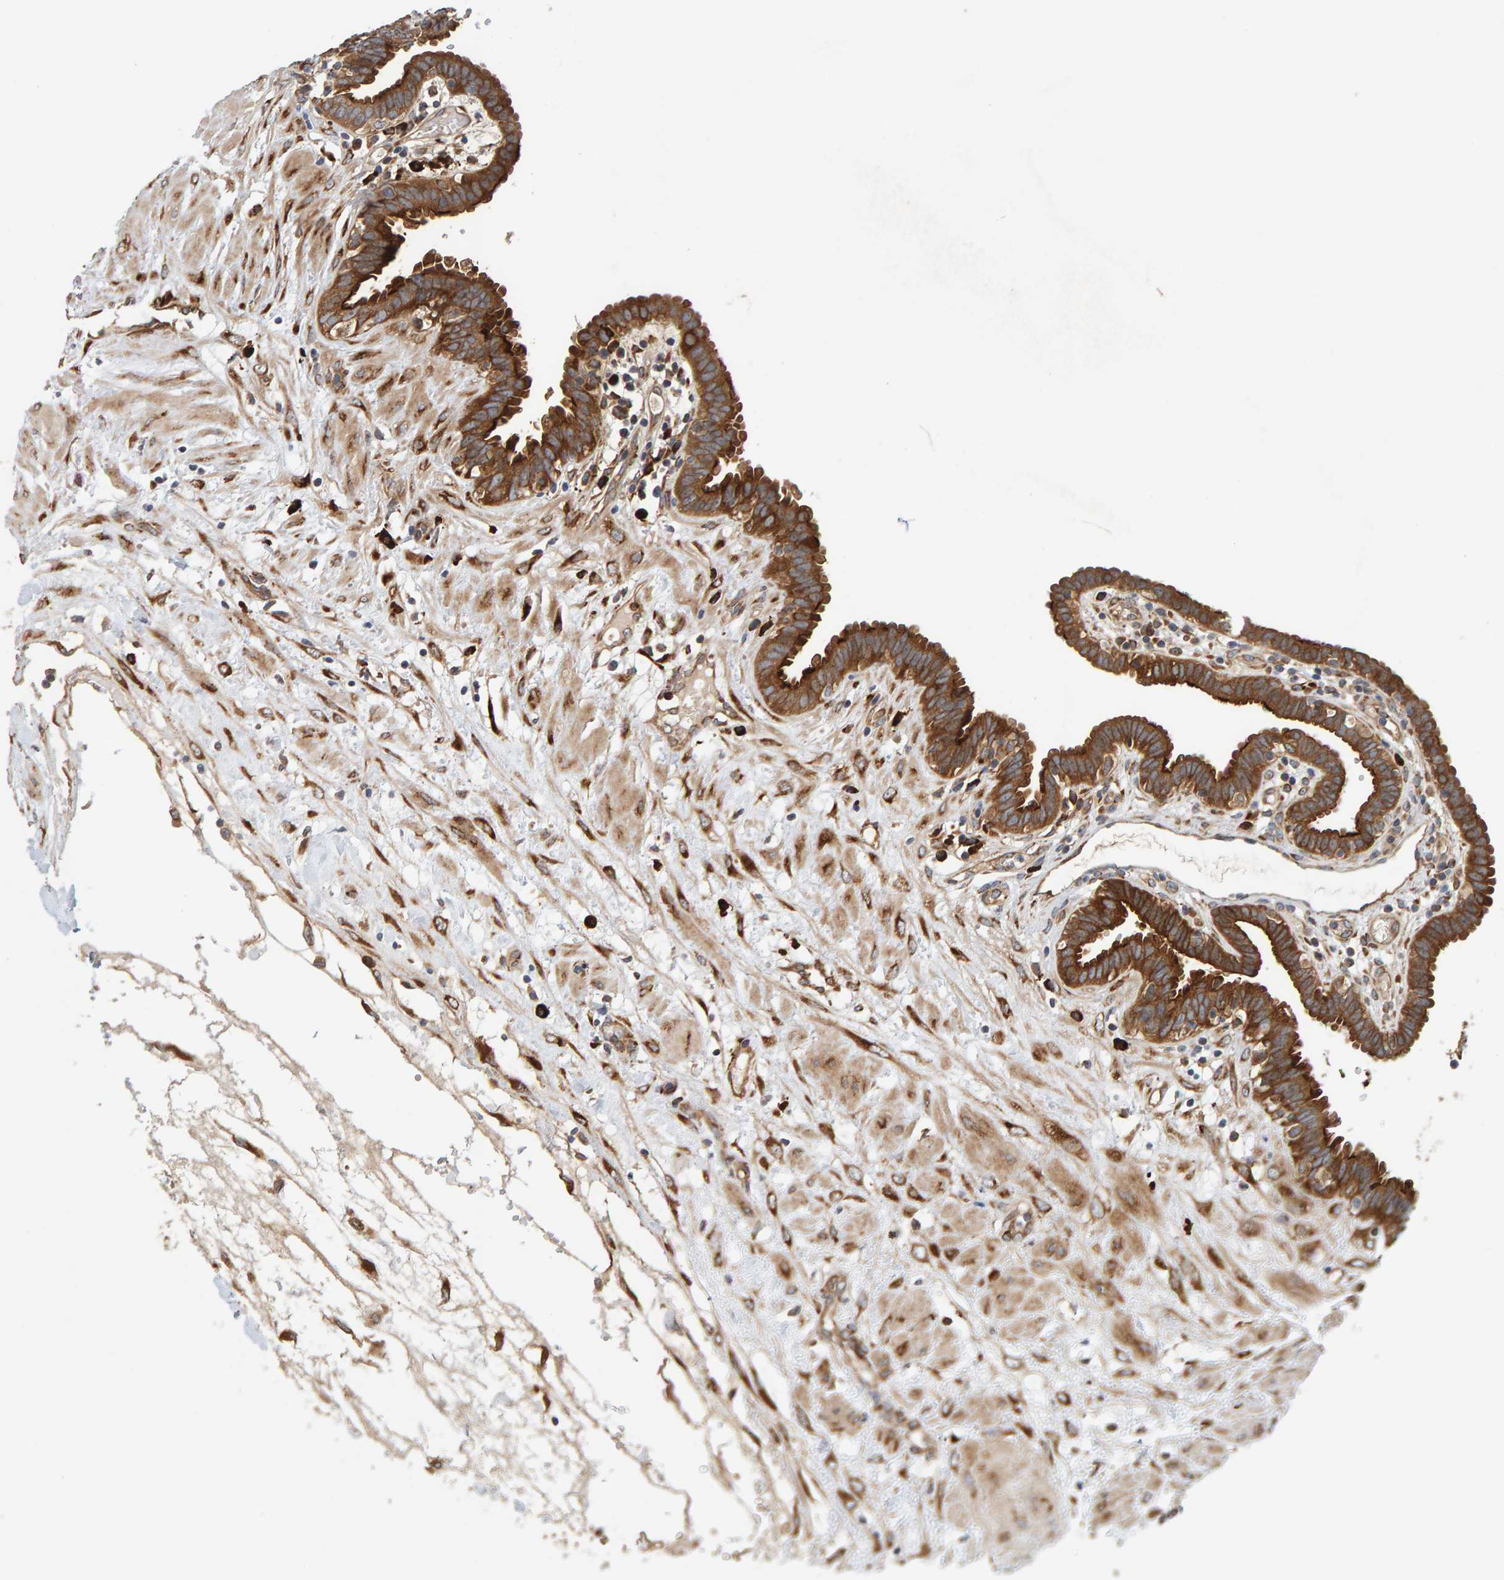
{"staining": {"intensity": "strong", "quantity": ">75%", "location": "cytoplasmic/membranous"}, "tissue": "fallopian tube", "cell_type": "Glandular cells", "image_type": "normal", "snomed": [{"axis": "morphology", "description": "Normal tissue, NOS"}, {"axis": "topography", "description": "Fallopian tube"}, {"axis": "topography", "description": "Placenta"}], "caption": "About >75% of glandular cells in benign fallopian tube reveal strong cytoplasmic/membranous protein expression as visualized by brown immunohistochemical staining.", "gene": "BAIAP2", "patient": {"sex": "female", "age": 32}}